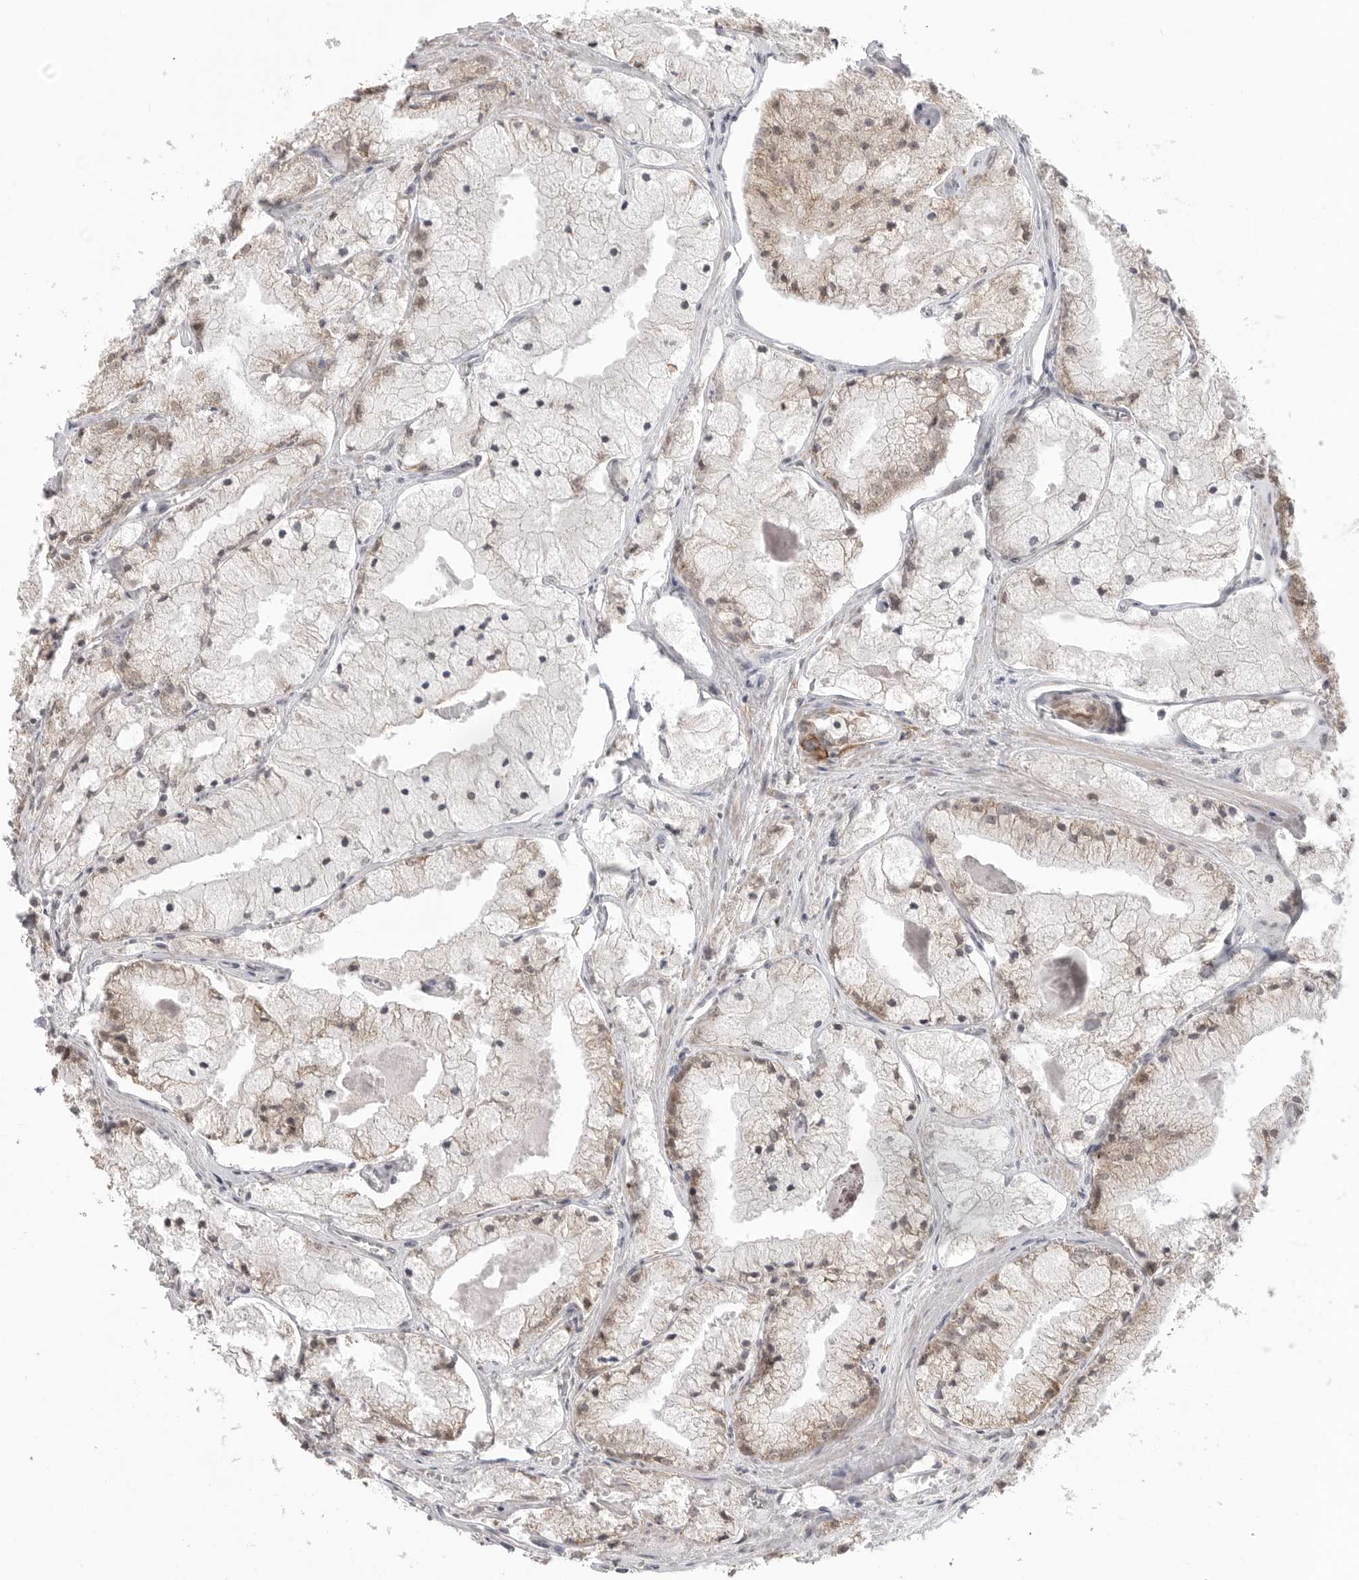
{"staining": {"intensity": "weak", "quantity": "<25%", "location": "cytoplasmic/membranous"}, "tissue": "prostate cancer", "cell_type": "Tumor cells", "image_type": "cancer", "snomed": [{"axis": "morphology", "description": "Adenocarcinoma, High grade"}, {"axis": "topography", "description": "Prostate"}], "caption": "A high-resolution micrograph shows IHC staining of prostate cancer (high-grade adenocarcinoma), which shows no significant expression in tumor cells.", "gene": "KALRN", "patient": {"sex": "male", "age": 50}}